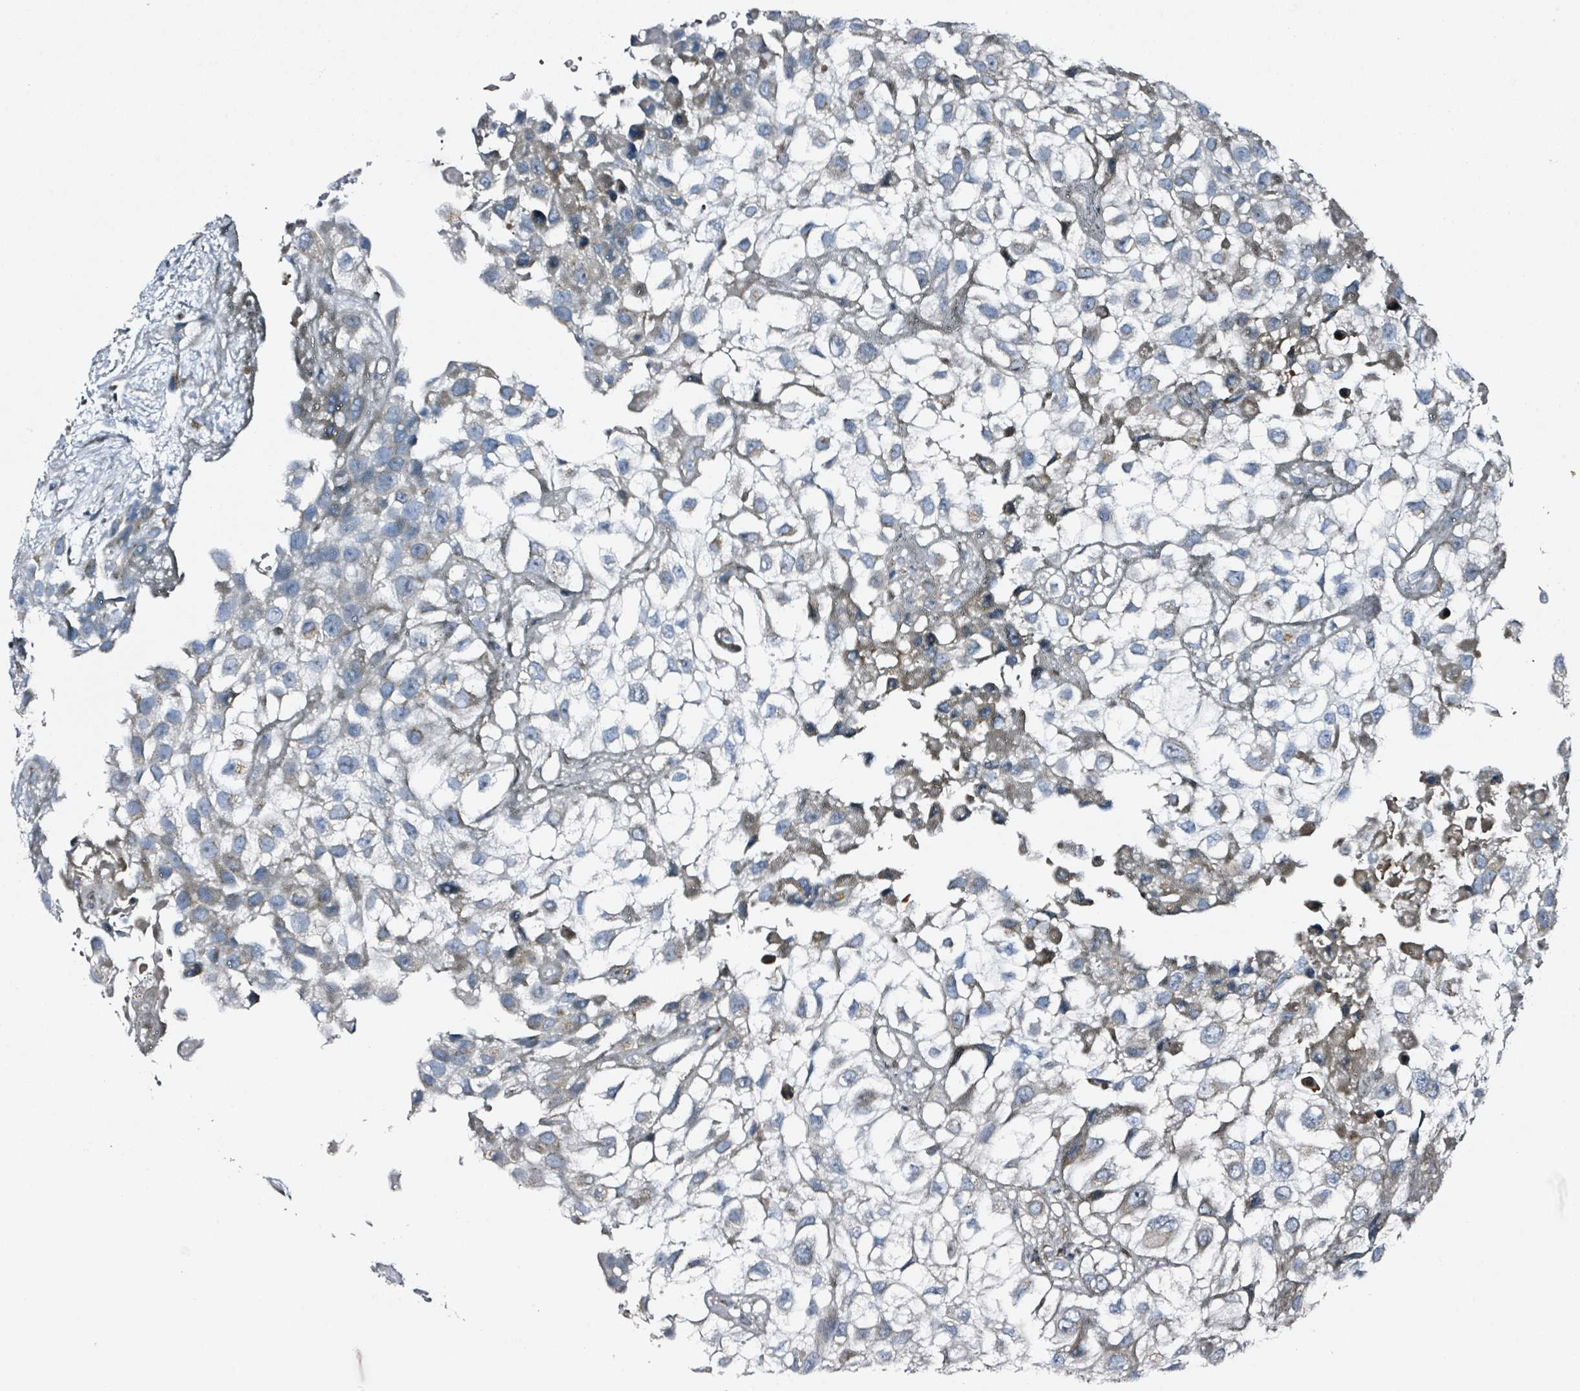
{"staining": {"intensity": "weak", "quantity": "<25%", "location": "cytoplasmic/membranous"}, "tissue": "urothelial cancer", "cell_type": "Tumor cells", "image_type": "cancer", "snomed": [{"axis": "morphology", "description": "Urothelial carcinoma, High grade"}, {"axis": "topography", "description": "Urinary bladder"}], "caption": "Protein analysis of high-grade urothelial carcinoma demonstrates no significant expression in tumor cells.", "gene": "B3GAT3", "patient": {"sex": "male", "age": 56}}